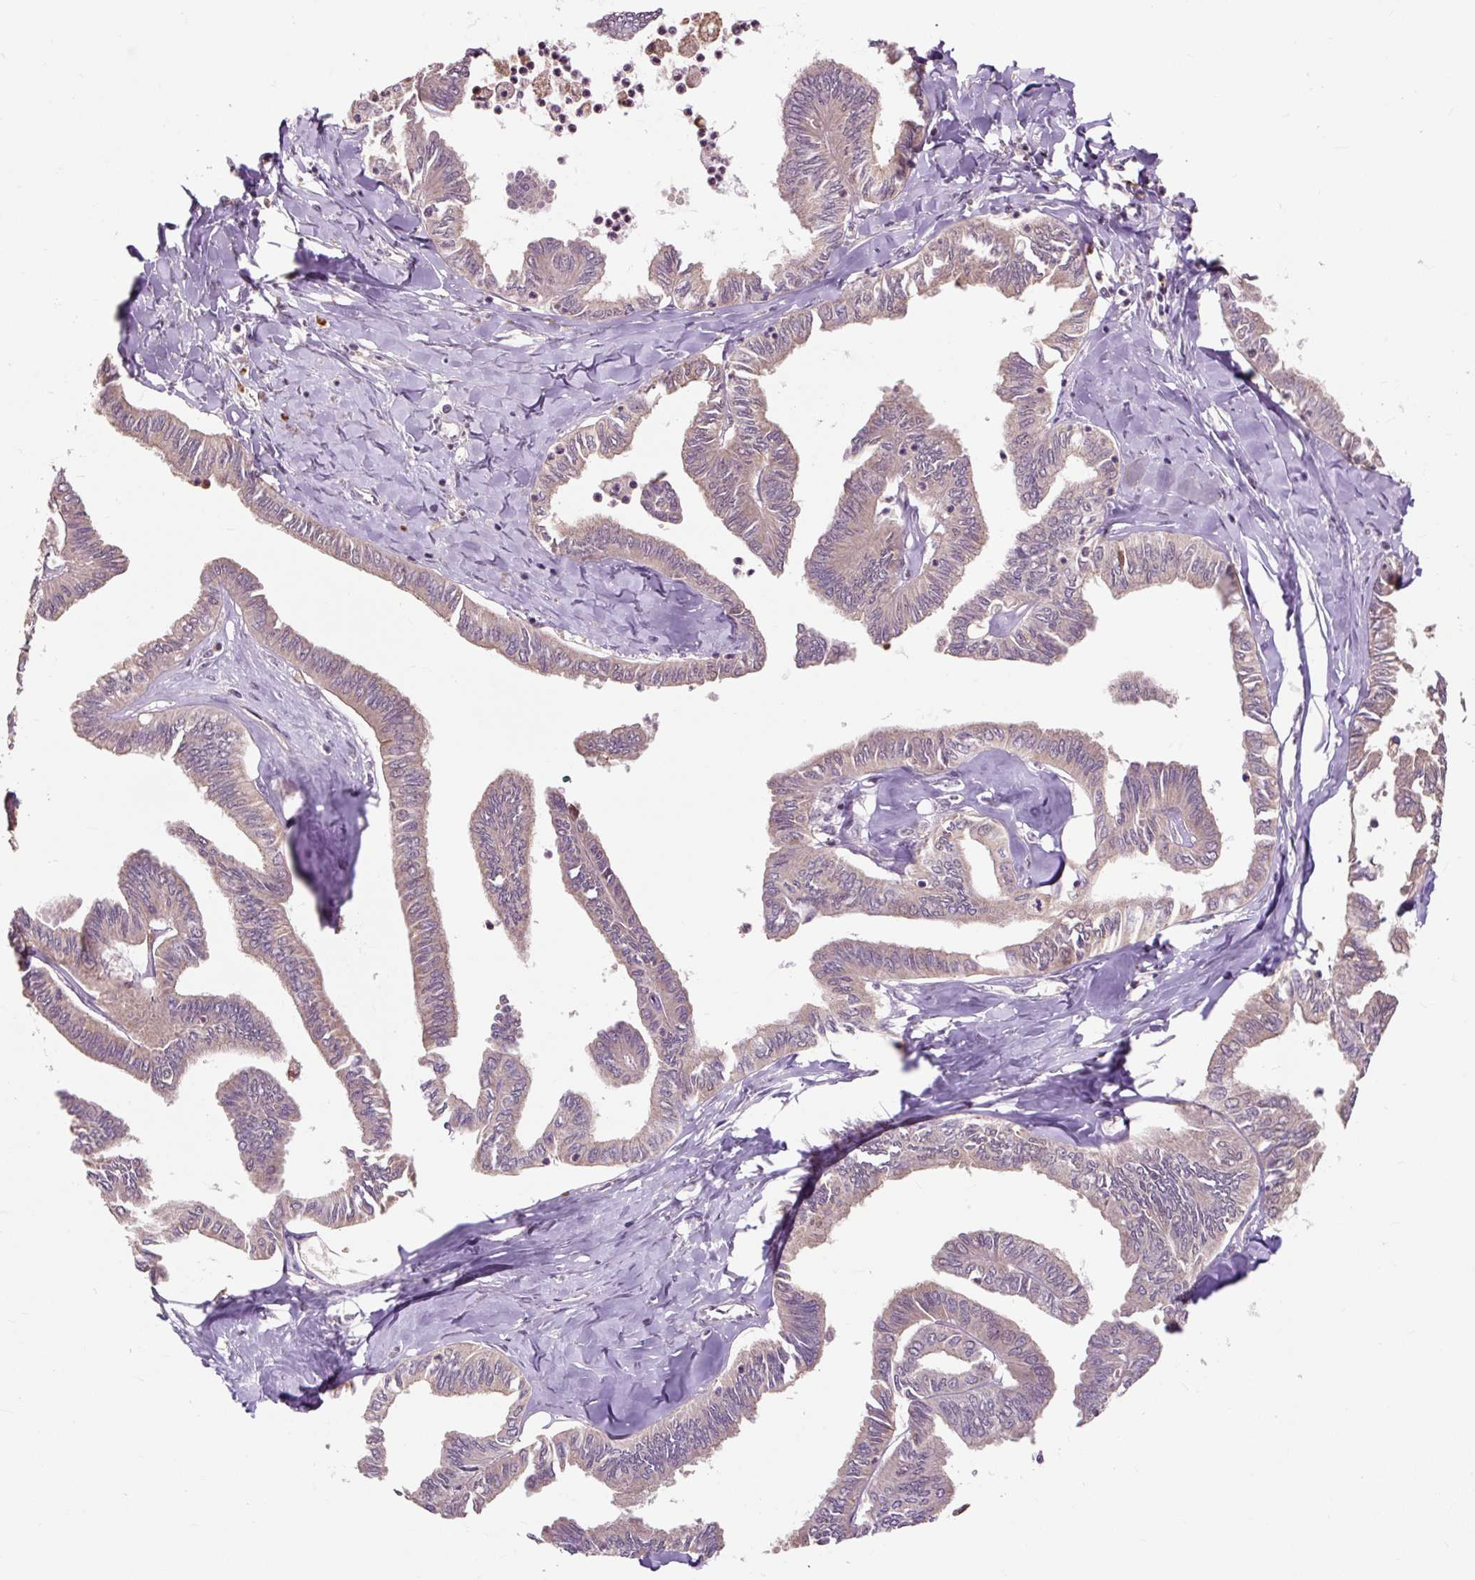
{"staining": {"intensity": "weak", "quantity": "25%-75%", "location": "cytoplasmic/membranous"}, "tissue": "ovarian cancer", "cell_type": "Tumor cells", "image_type": "cancer", "snomed": [{"axis": "morphology", "description": "Carcinoma, endometroid"}, {"axis": "topography", "description": "Ovary"}], "caption": "Endometroid carcinoma (ovarian) stained with a protein marker exhibits weak staining in tumor cells.", "gene": "MMS19", "patient": {"sex": "female", "age": 70}}